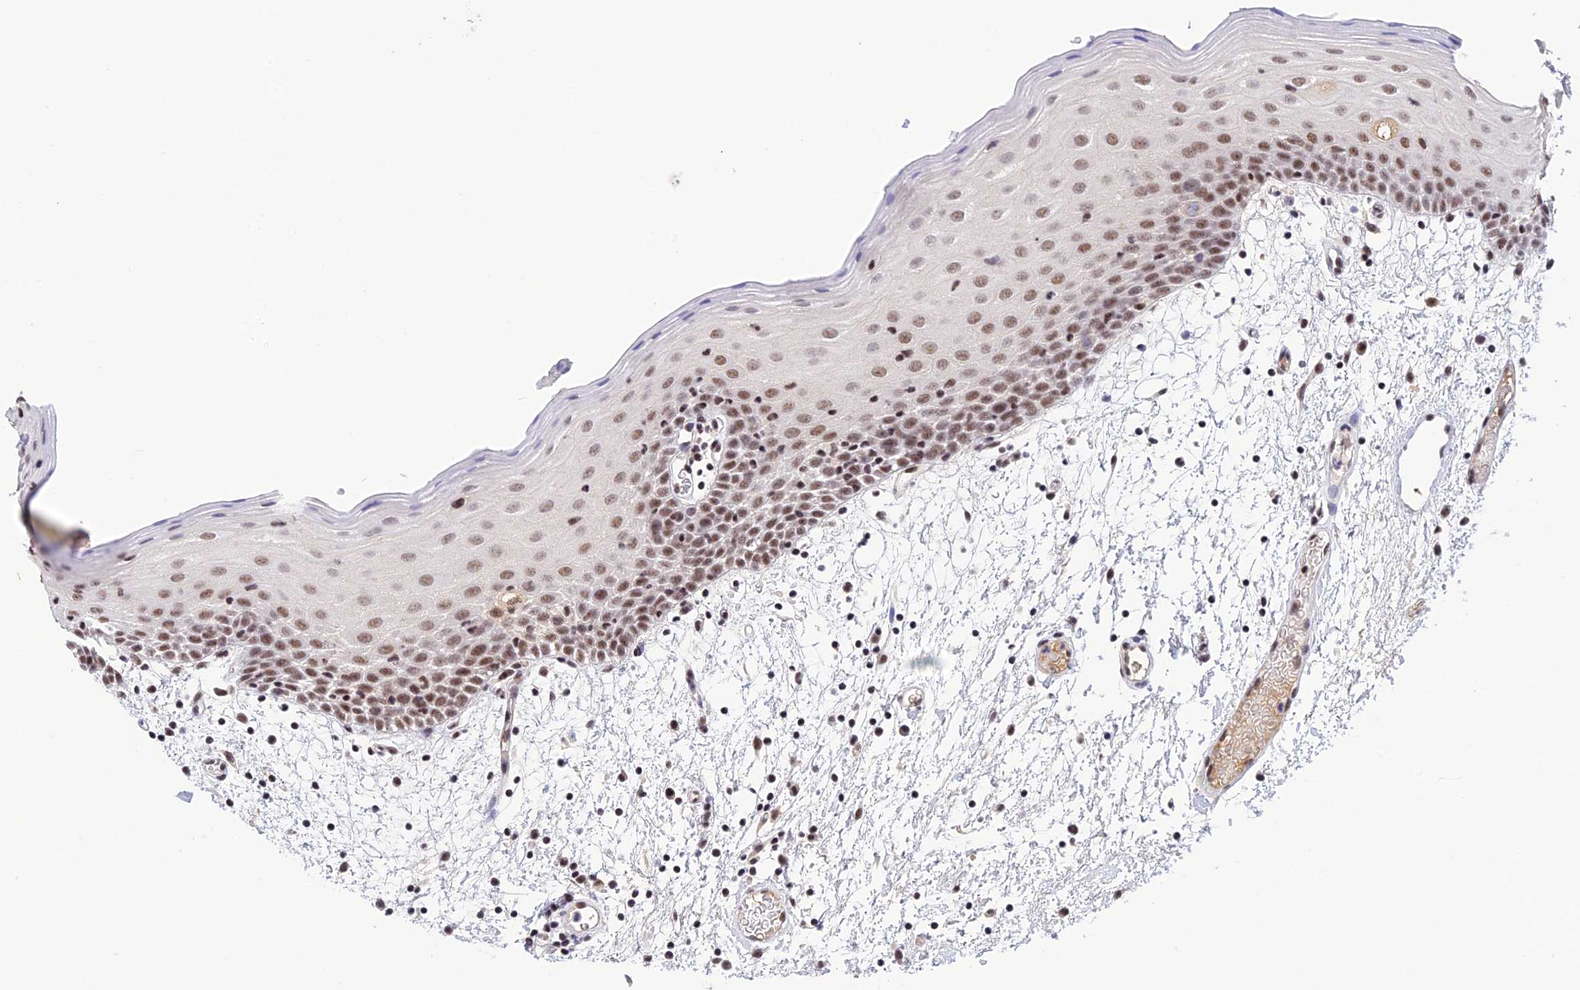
{"staining": {"intensity": "moderate", "quantity": ">75%", "location": "nuclear"}, "tissue": "oral mucosa", "cell_type": "Squamous epithelial cells", "image_type": "normal", "snomed": [{"axis": "morphology", "description": "Normal tissue, NOS"}, {"axis": "topography", "description": "Skeletal muscle"}, {"axis": "topography", "description": "Oral tissue"}, {"axis": "topography", "description": "Salivary gland"}, {"axis": "topography", "description": "Peripheral nerve tissue"}], "caption": "A brown stain highlights moderate nuclear expression of a protein in squamous epithelial cells of unremarkable oral mucosa. Nuclei are stained in blue.", "gene": "THAP11", "patient": {"sex": "male", "age": 54}}